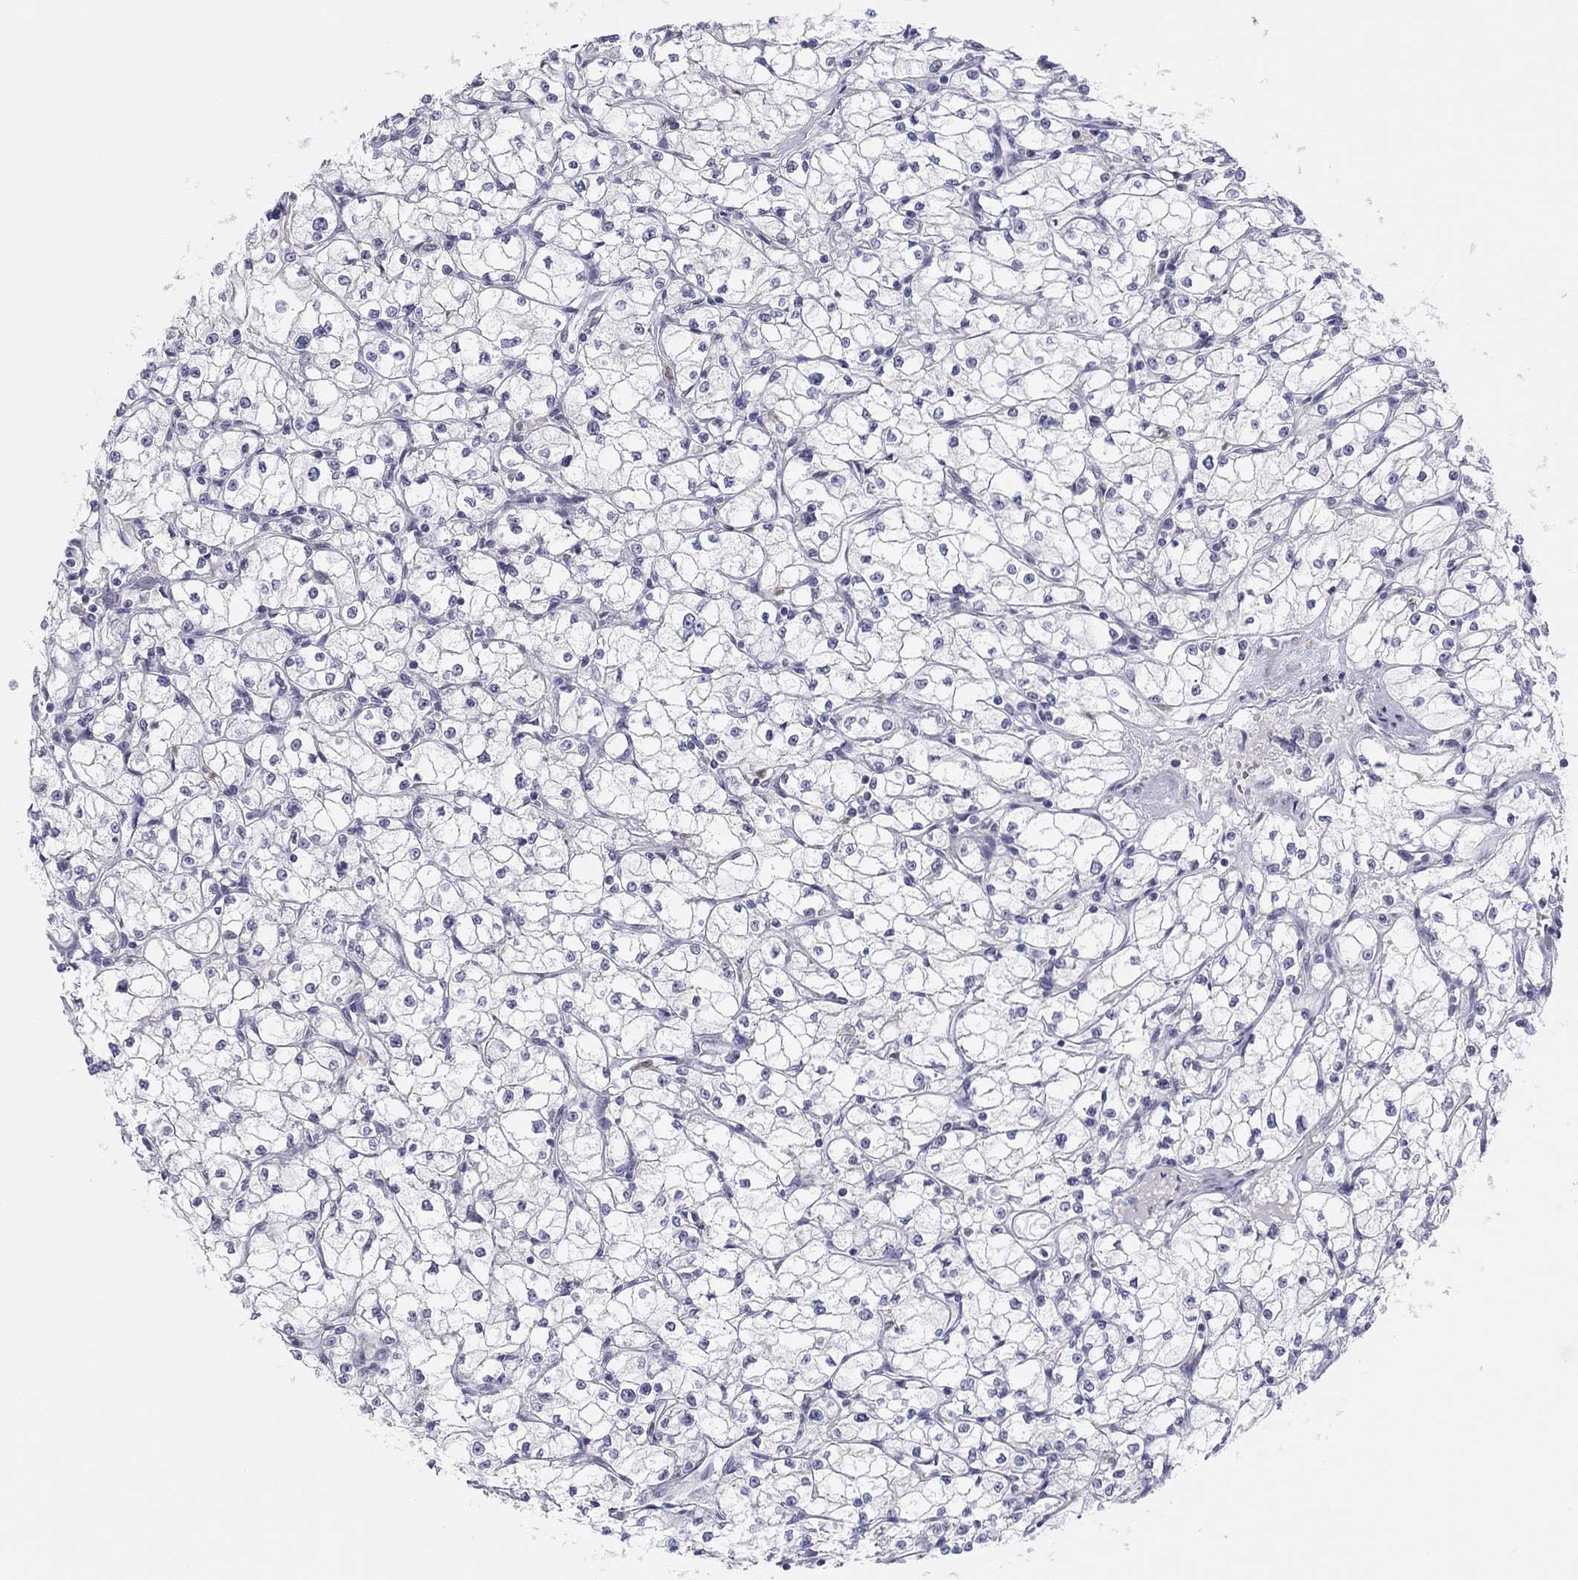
{"staining": {"intensity": "negative", "quantity": "none", "location": "none"}, "tissue": "renal cancer", "cell_type": "Tumor cells", "image_type": "cancer", "snomed": [{"axis": "morphology", "description": "Adenocarcinoma, NOS"}, {"axis": "topography", "description": "Kidney"}], "caption": "Tumor cells show no significant protein positivity in adenocarcinoma (renal).", "gene": "PDXK", "patient": {"sex": "male", "age": 67}}